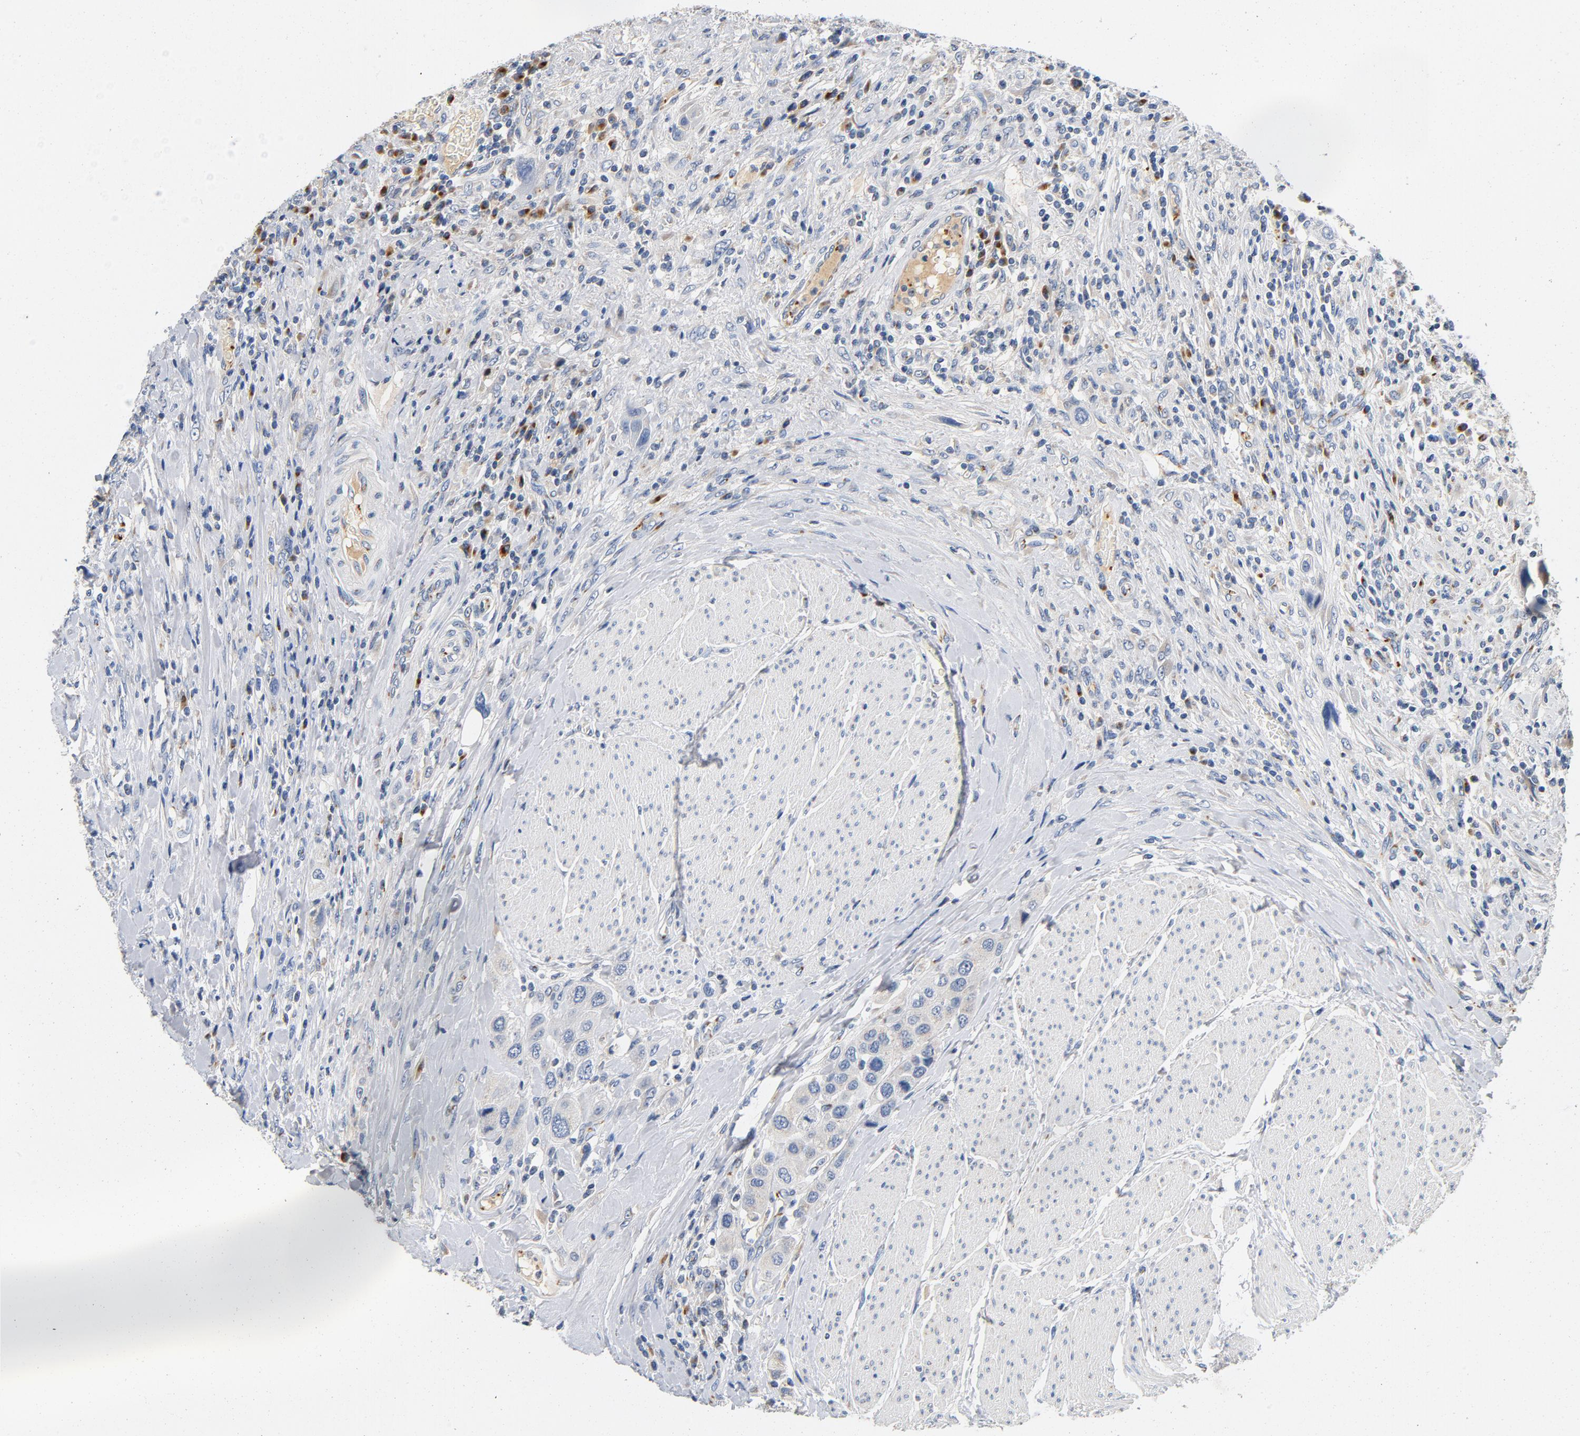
{"staining": {"intensity": "negative", "quantity": "none", "location": "none"}, "tissue": "urothelial cancer", "cell_type": "Tumor cells", "image_type": "cancer", "snomed": [{"axis": "morphology", "description": "Urothelial carcinoma, High grade"}, {"axis": "topography", "description": "Urinary bladder"}], "caption": "High-grade urothelial carcinoma was stained to show a protein in brown. There is no significant staining in tumor cells.", "gene": "LMAN2", "patient": {"sex": "male", "age": 50}}